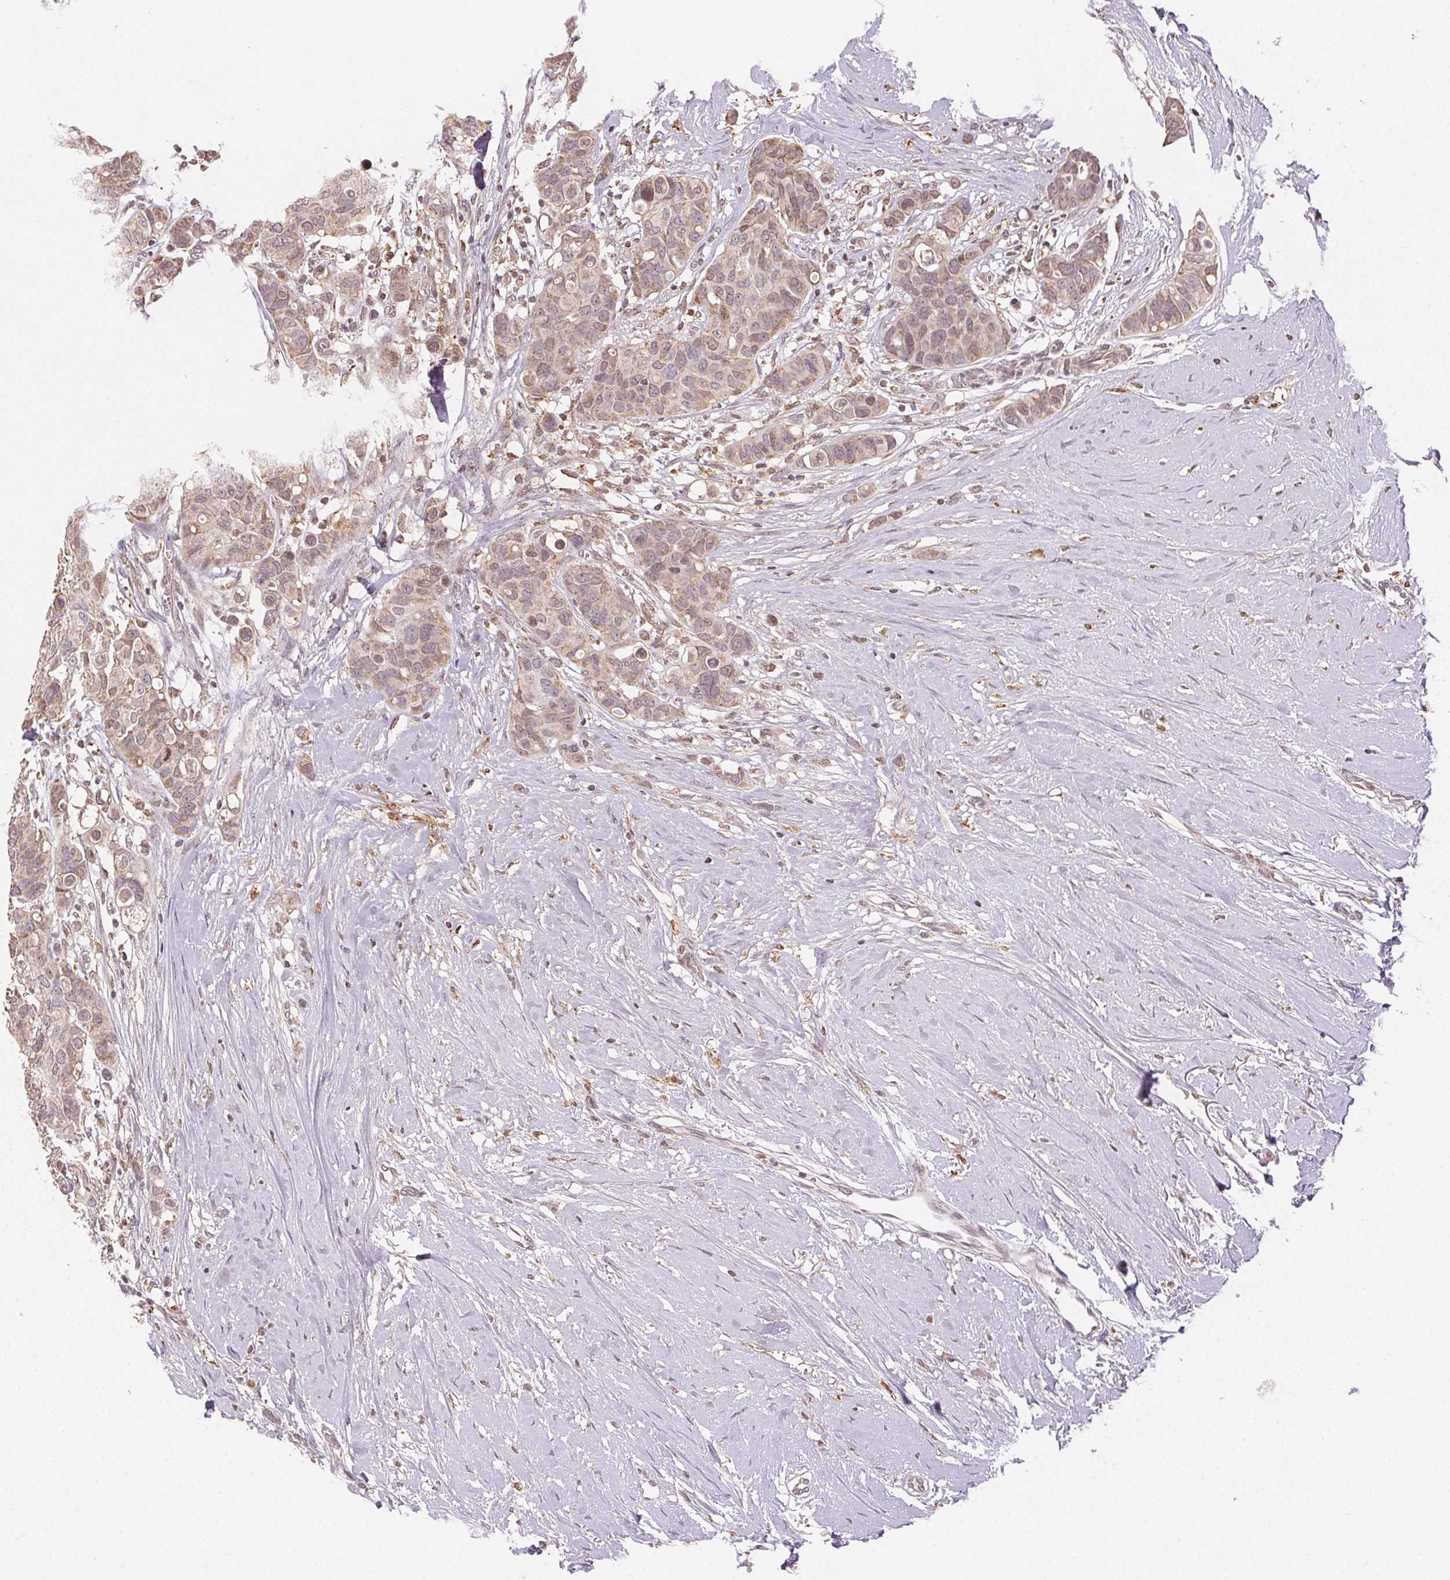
{"staining": {"intensity": "weak", "quantity": "25%-75%", "location": "cytoplasmic/membranous"}, "tissue": "breast cancer", "cell_type": "Tumor cells", "image_type": "cancer", "snomed": [{"axis": "morphology", "description": "Duct carcinoma"}, {"axis": "topography", "description": "Breast"}], "caption": "Human breast cancer stained with a brown dye exhibits weak cytoplasmic/membranous positive positivity in approximately 25%-75% of tumor cells.", "gene": "PIWIL4", "patient": {"sex": "female", "age": 54}}